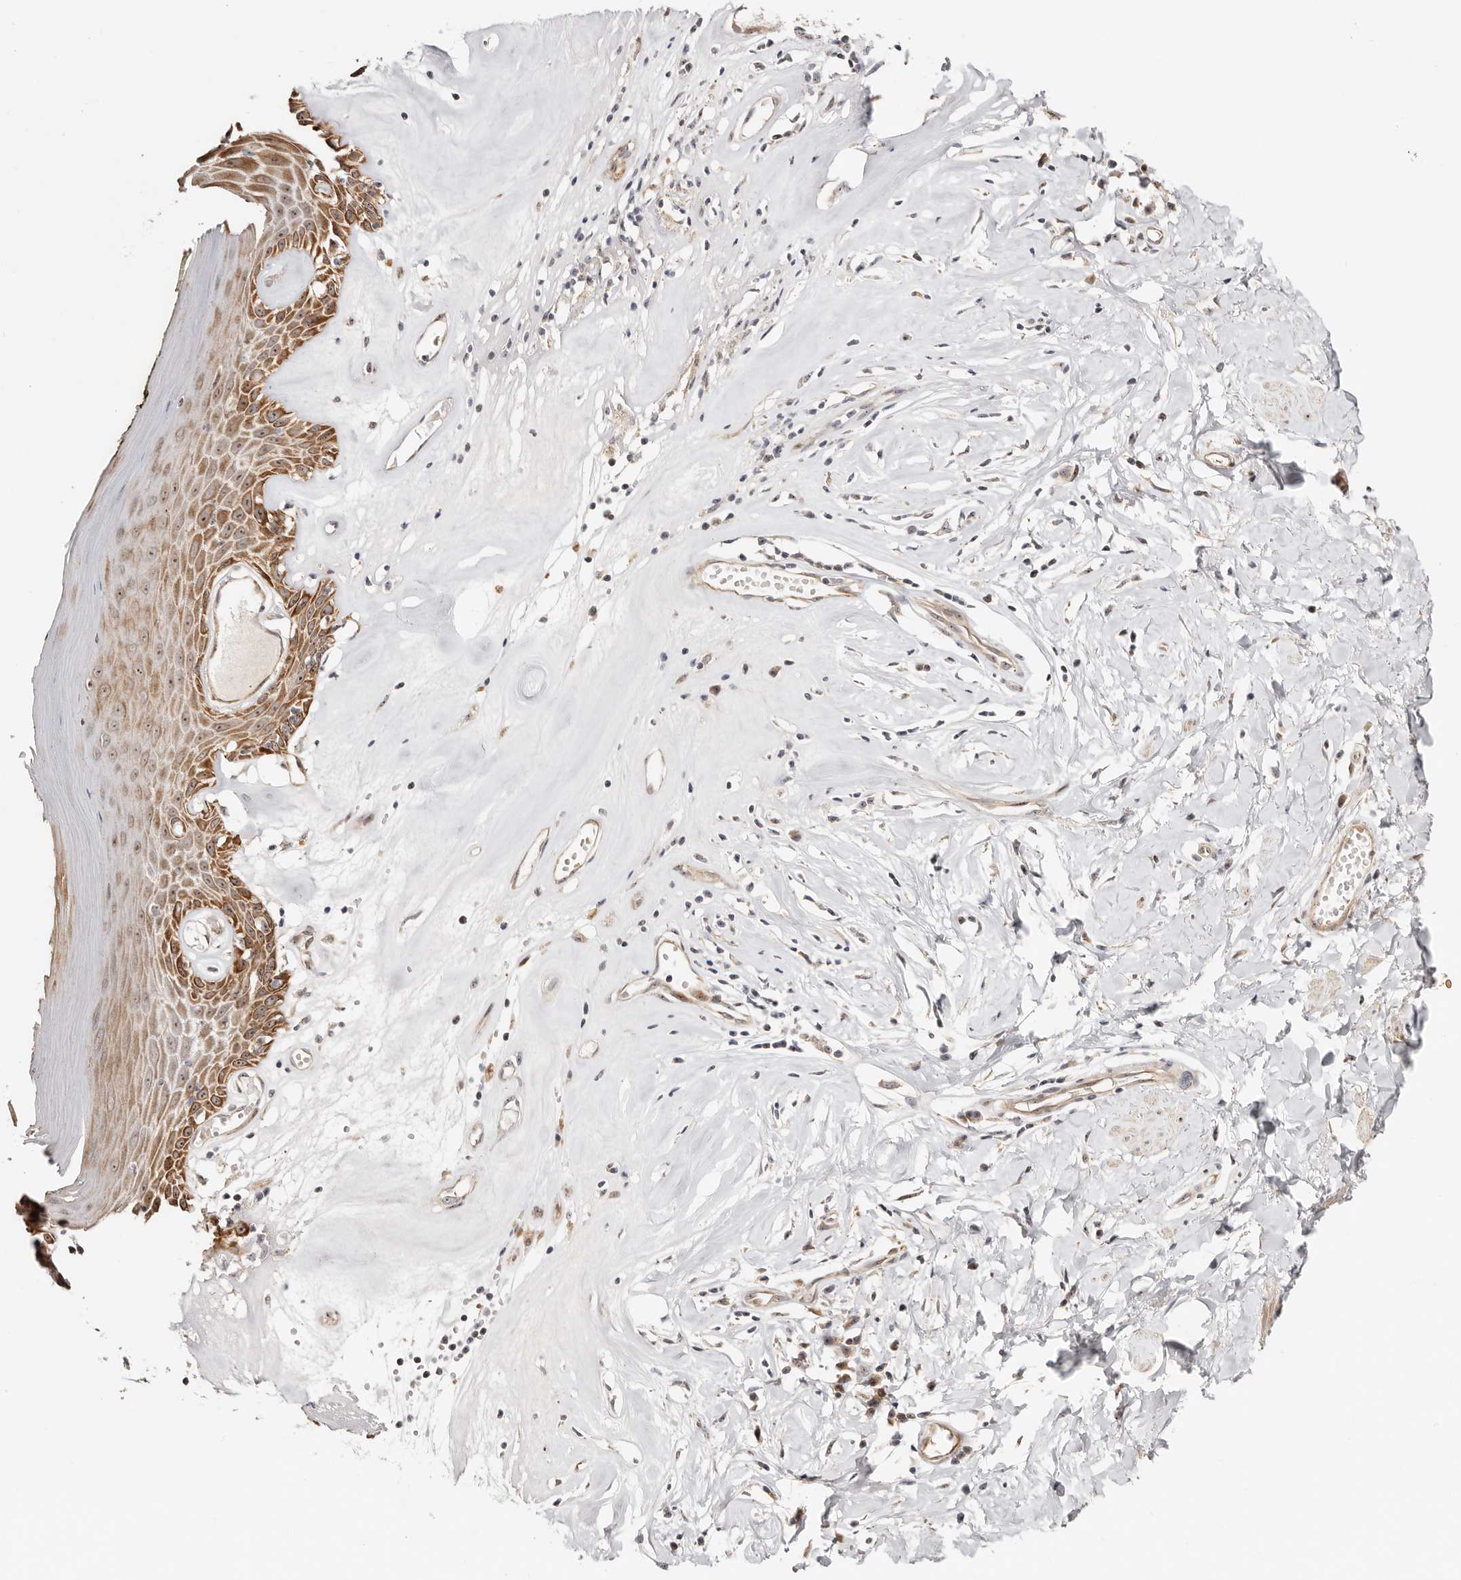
{"staining": {"intensity": "moderate", "quantity": ">75%", "location": "cytoplasmic/membranous,nuclear"}, "tissue": "skin", "cell_type": "Epidermal cells", "image_type": "normal", "snomed": [{"axis": "morphology", "description": "Normal tissue, NOS"}, {"axis": "morphology", "description": "Inflammation, NOS"}, {"axis": "topography", "description": "Vulva"}], "caption": "Moderate cytoplasmic/membranous,nuclear positivity for a protein is identified in about >75% of epidermal cells of benign skin using IHC.", "gene": "ODF2L", "patient": {"sex": "female", "age": 84}}